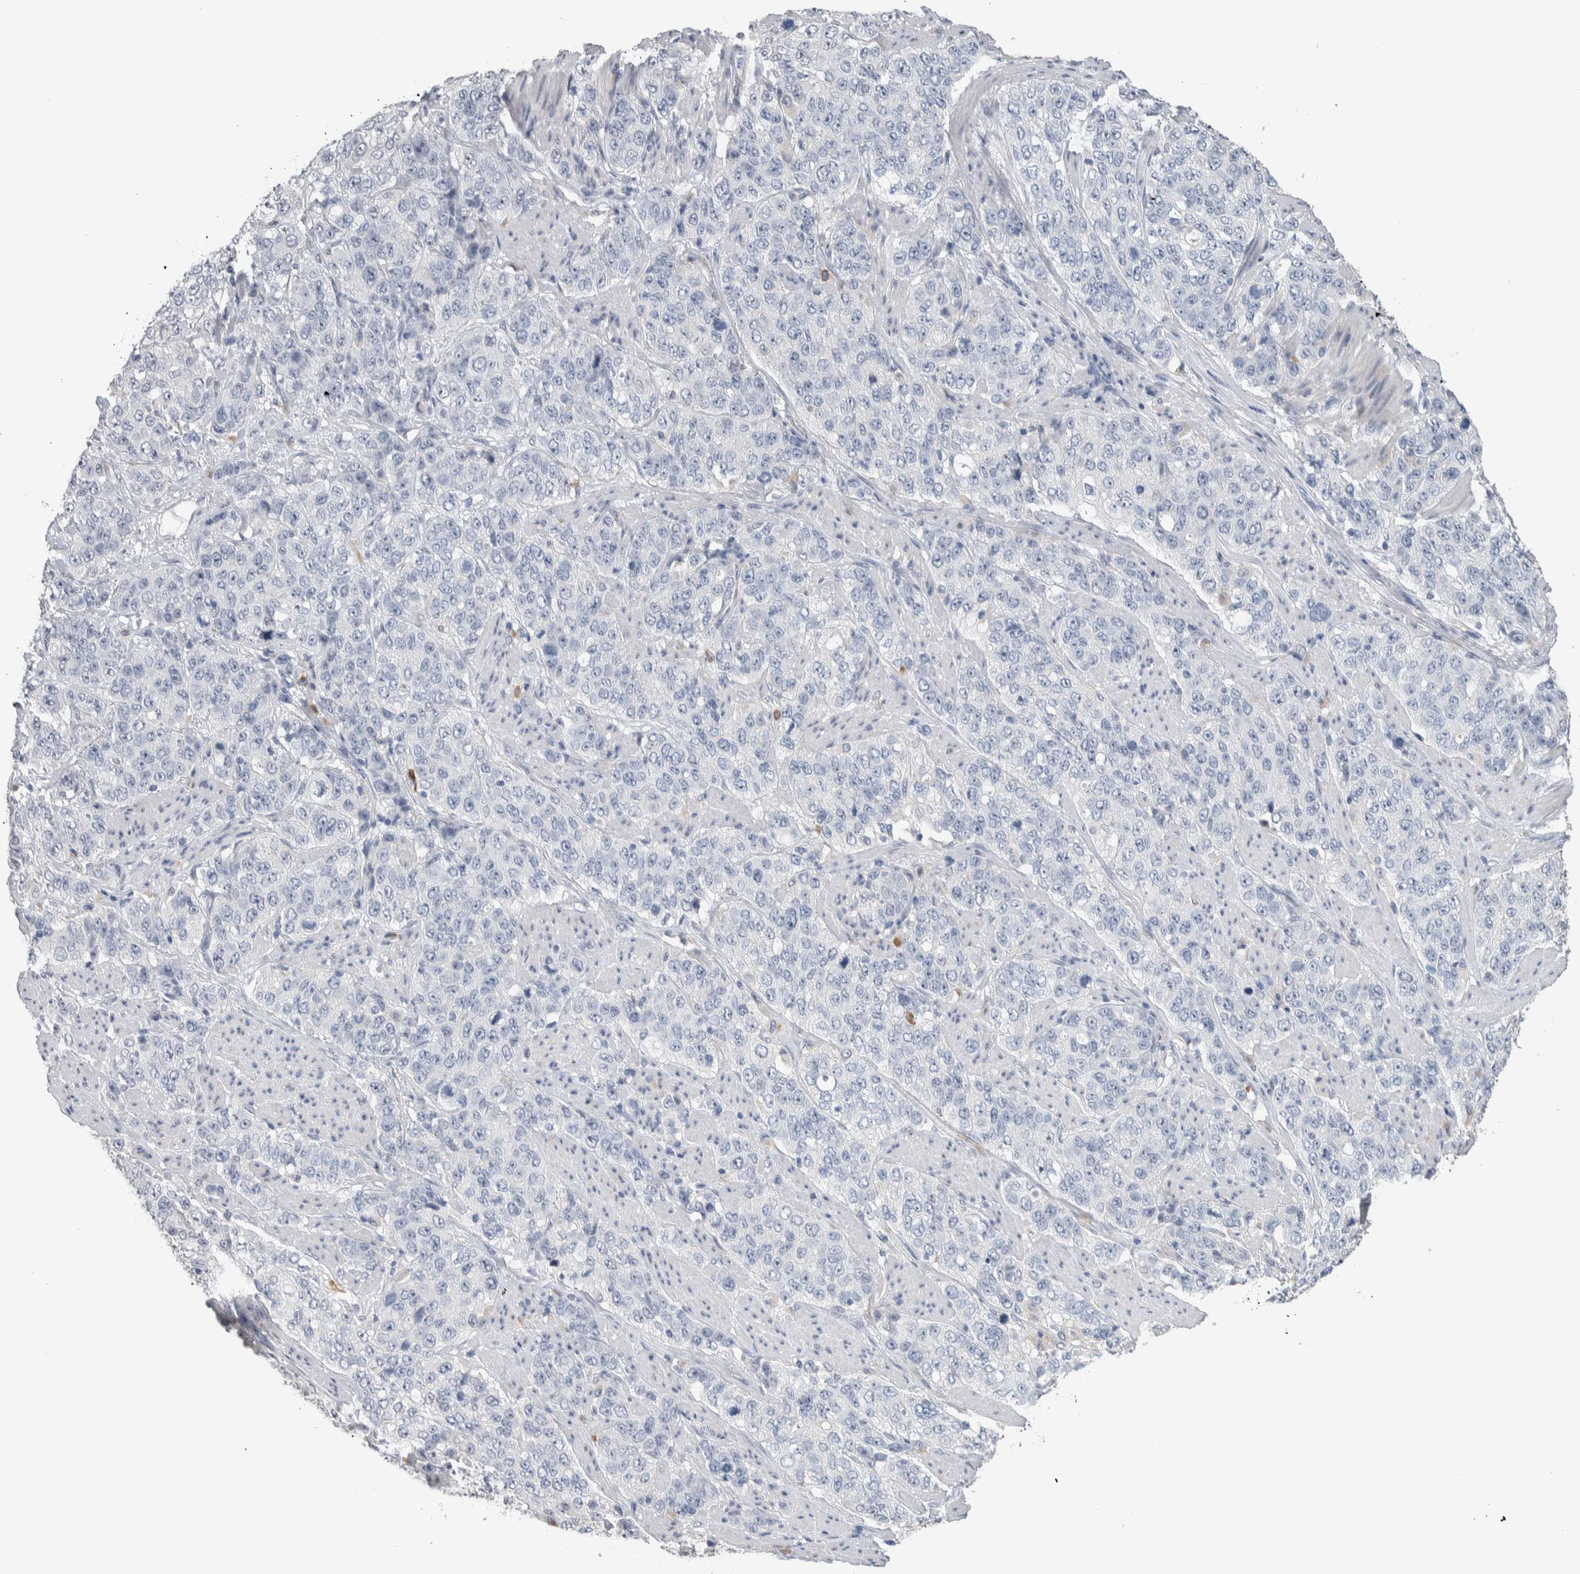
{"staining": {"intensity": "negative", "quantity": "none", "location": "none"}, "tissue": "stomach cancer", "cell_type": "Tumor cells", "image_type": "cancer", "snomed": [{"axis": "morphology", "description": "Adenocarcinoma, NOS"}, {"axis": "topography", "description": "Stomach"}], "caption": "A micrograph of stomach cancer (adenocarcinoma) stained for a protein reveals no brown staining in tumor cells. (DAB (3,3'-diaminobenzidine) immunohistochemistry (IHC) with hematoxylin counter stain).", "gene": "TMEM102", "patient": {"sex": "male", "age": 48}}